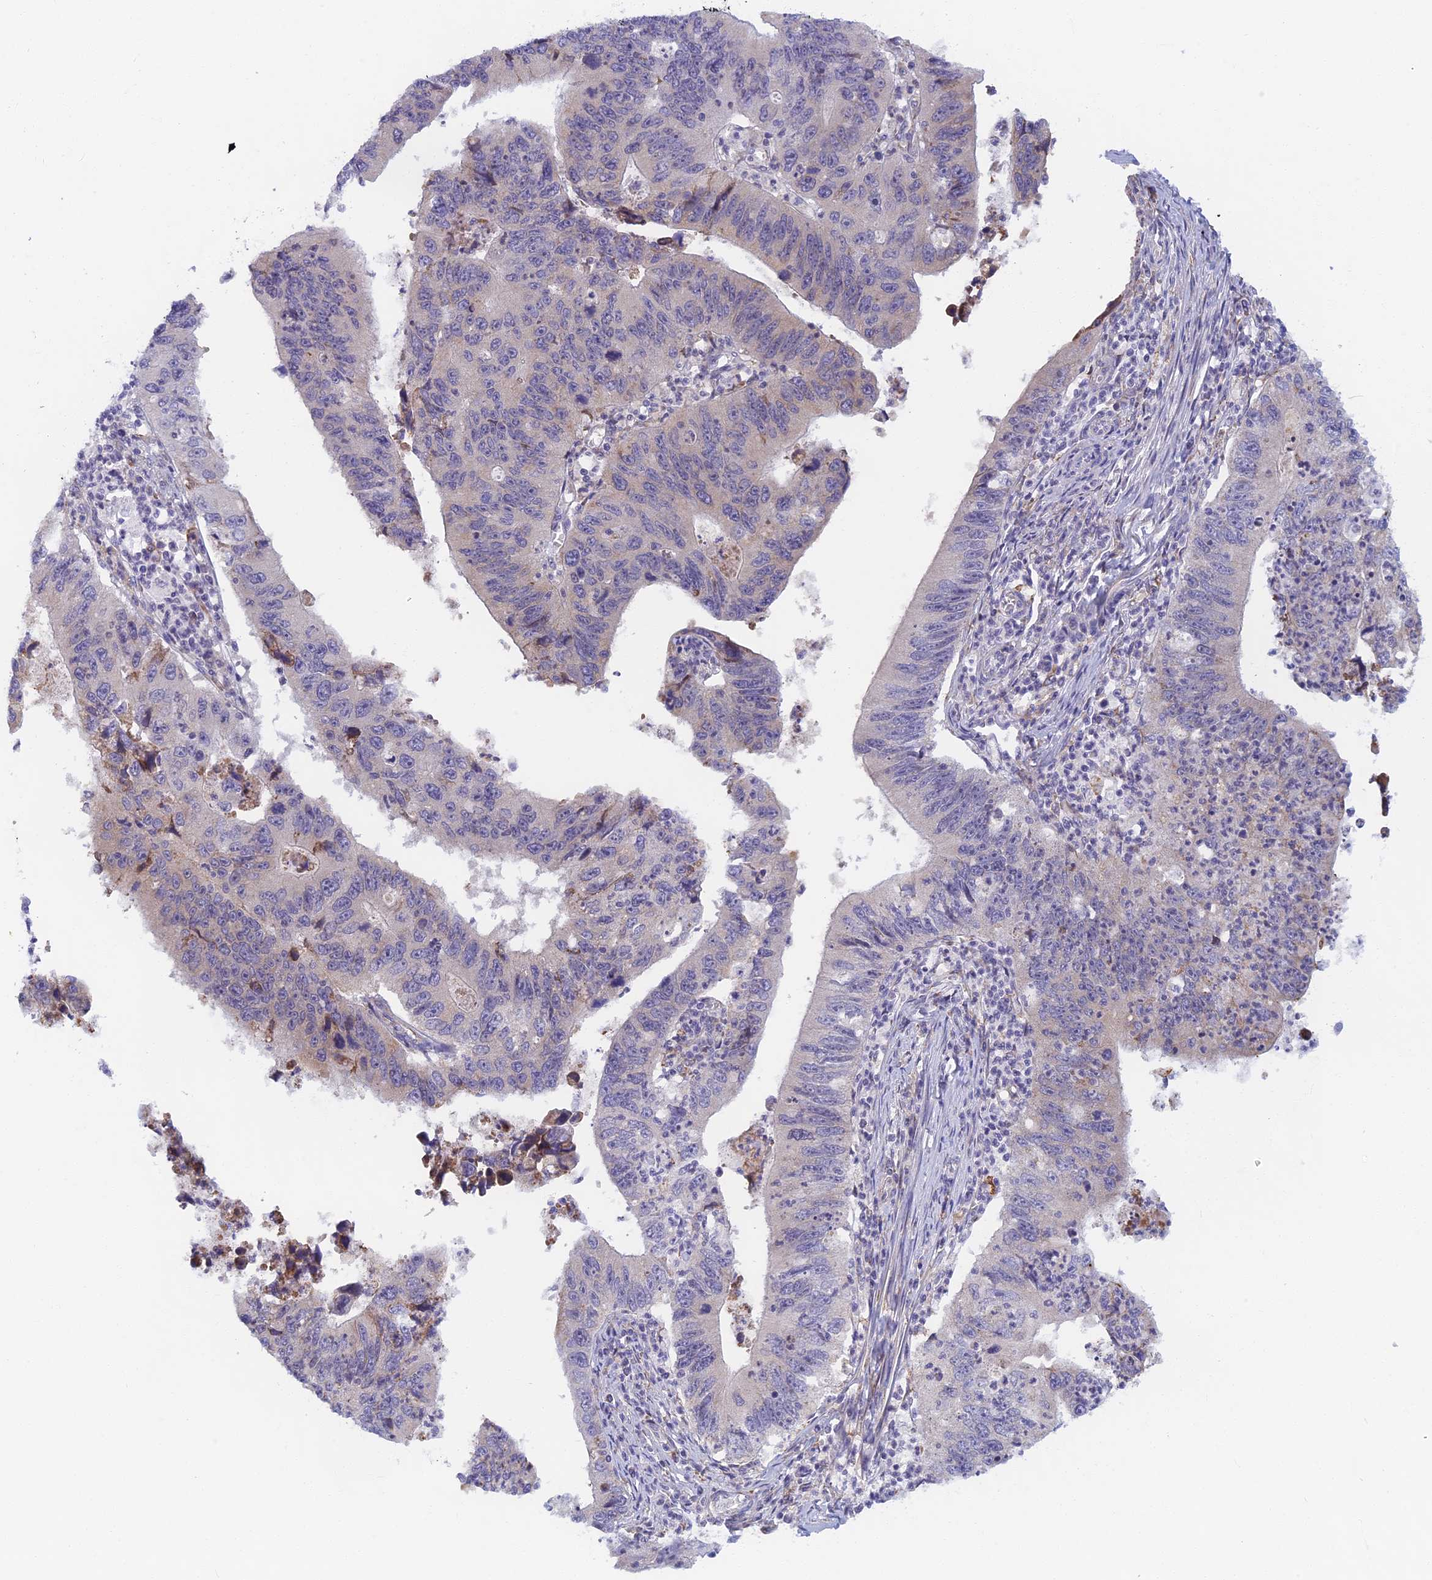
{"staining": {"intensity": "negative", "quantity": "none", "location": "none"}, "tissue": "stomach cancer", "cell_type": "Tumor cells", "image_type": "cancer", "snomed": [{"axis": "morphology", "description": "Adenocarcinoma, NOS"}, {"axis": "topography", "description": "Stomach"}], "caption": "Immunohistochemistry photomicrograph of neoplastic tissue: stomach cancer (adenocarcinoma) stained with DAB exhibits no significant protein positivity in tumor cells. (Immunohistochemistry, brightfield microscopy, high magnification).", "gene": "DDX51", "patient": {"sex": "male", "age": 59}}